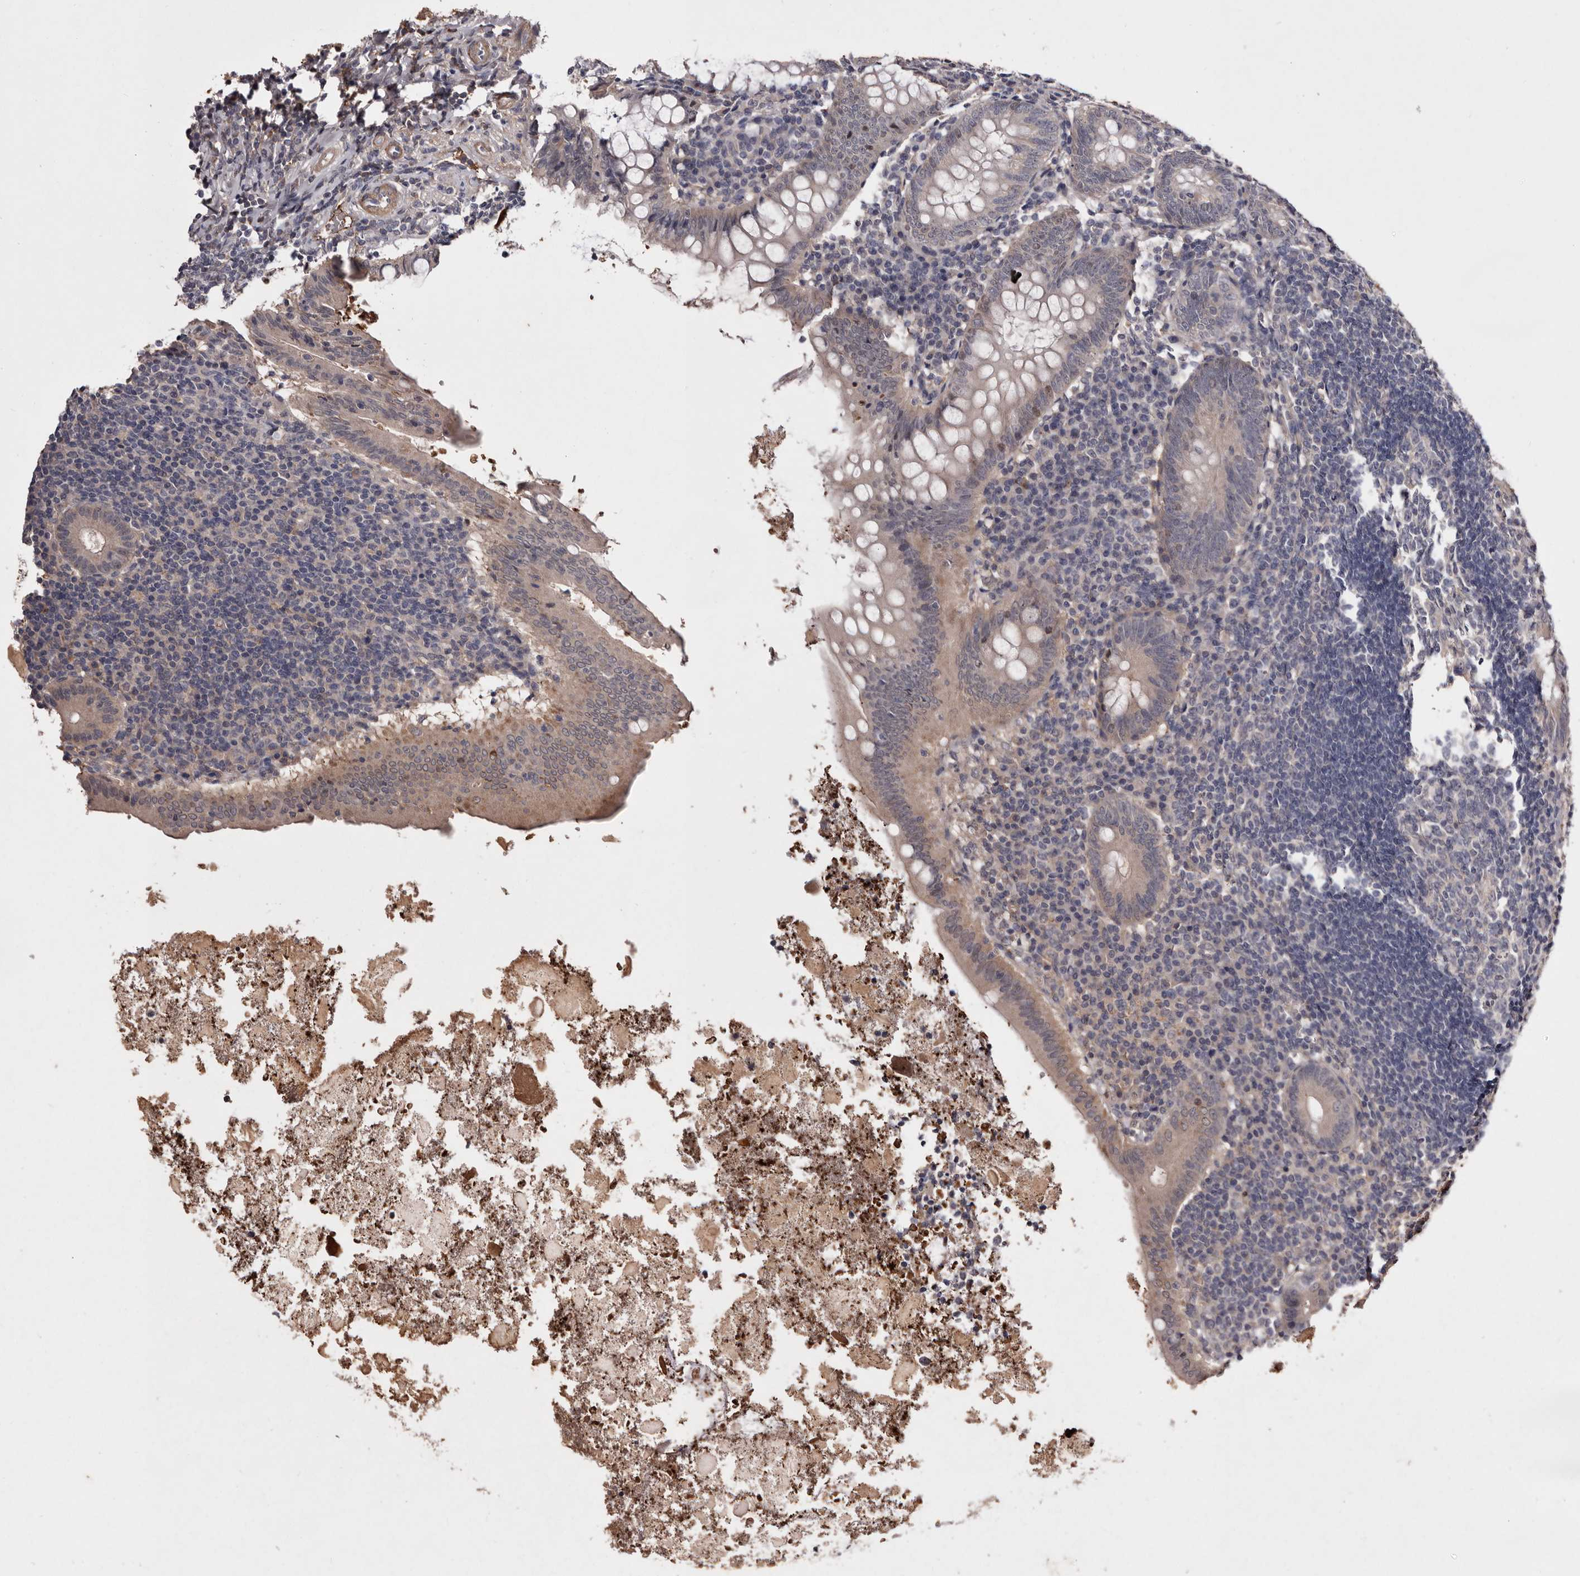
{"staining": {"intensity": "moderate", "quantity": "25%-75%", "location": "cytoplasmic/membranous"}, "tissue": "appendix", "cell_type": "Glandular cells", "image_type": "normal", "snomed": [{"axis": "morphology", "description": "Normal tissue, NOS"}, {"axis": "topography", "description": "Appendix"}], "caption": "A brown stain labels moderate cytoplasmic/membranous staining of a protein in glandular cells of benign human appendix. (brown staining indicates protein expression, while blue staining denotes nuclei).", "gene": "CYP1B1", "patient": {"sex": "female", "age": 54}}